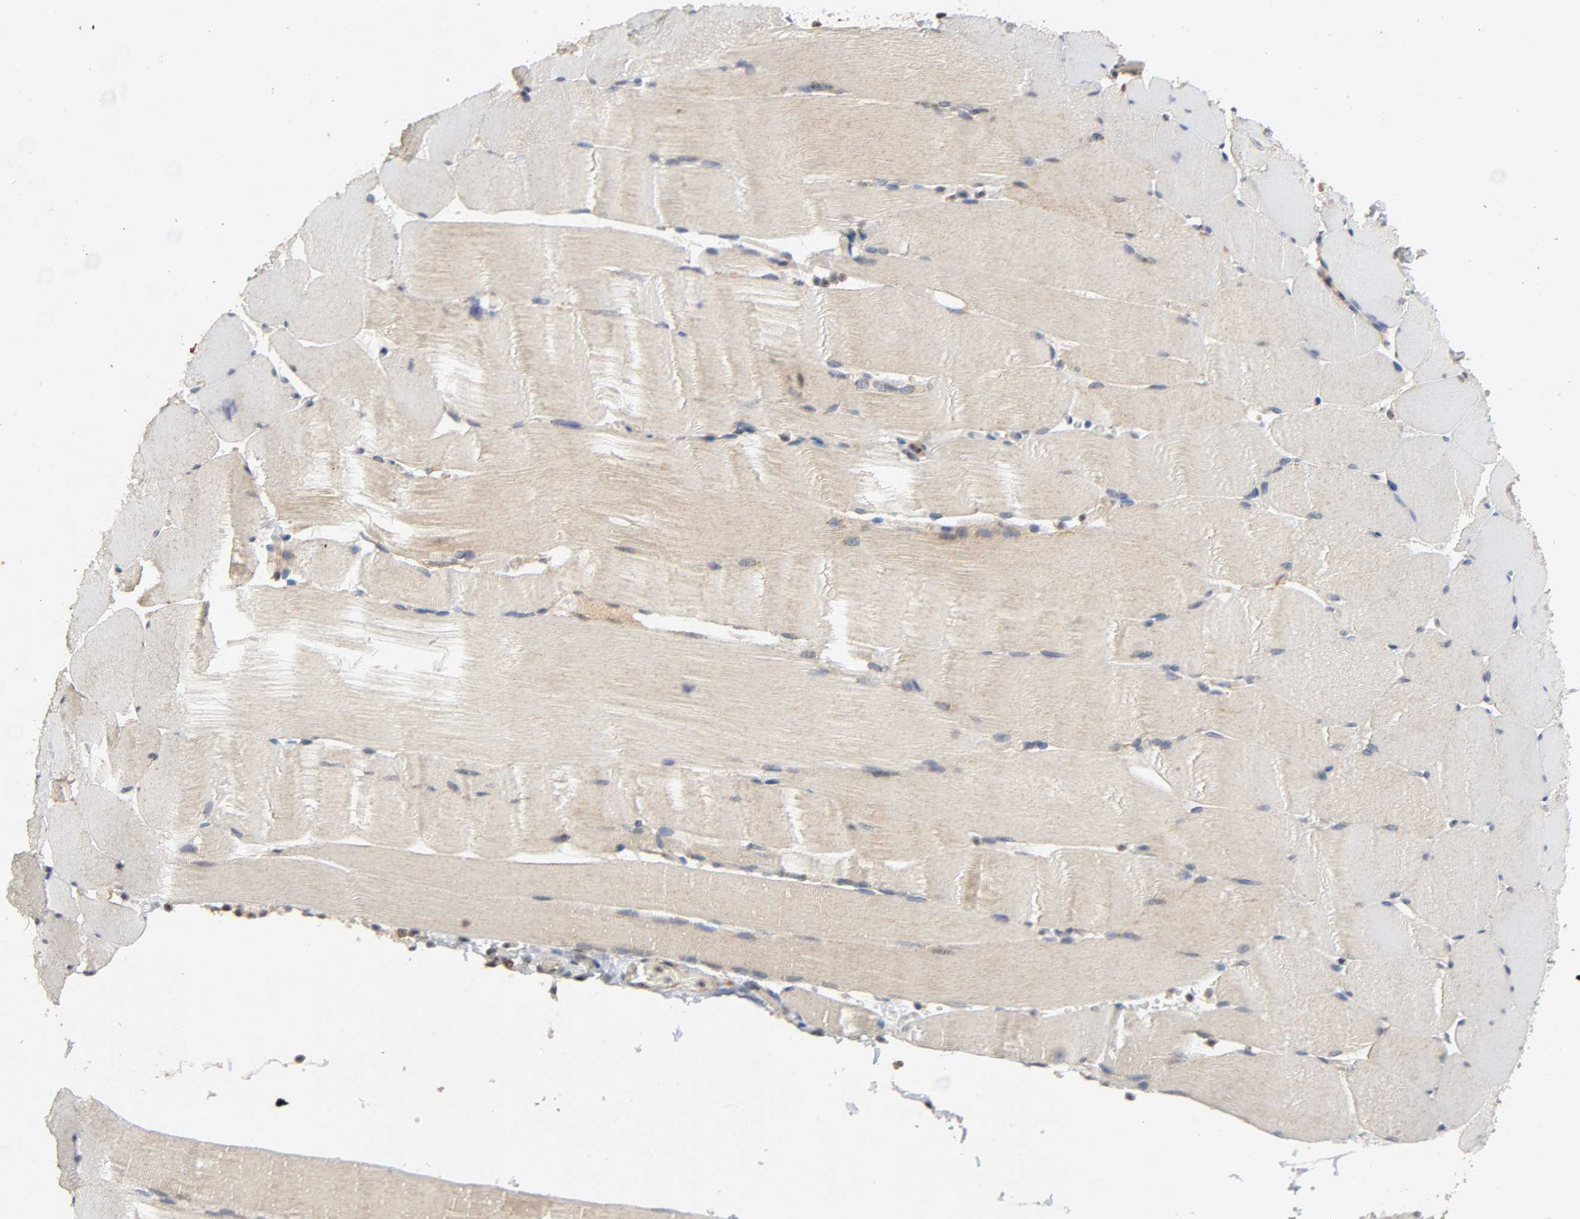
{"staining": {"intensity": "weak", "quantity": ">75%", "location": "cytoplasmic/membranous"}, "tissue": "skeletal muscle", "cell_type": "Myocytes", "image_type": "normal", "snomed": [{"axis": "morphology", "description": "Normal tissue, NOS"}, {"axis": "topography", "description": "Skeletal muscle"}], "caption": "A histopathology image of human skeletal muscle stained for a protein displays weak cytoplasmic/membranous brown staining in myocytes. Ihc stains the protein of interest in brown and the nuclei are stained blue.", "gene": "IKBKB", "patient": {"sex": "male", "age": 62}}